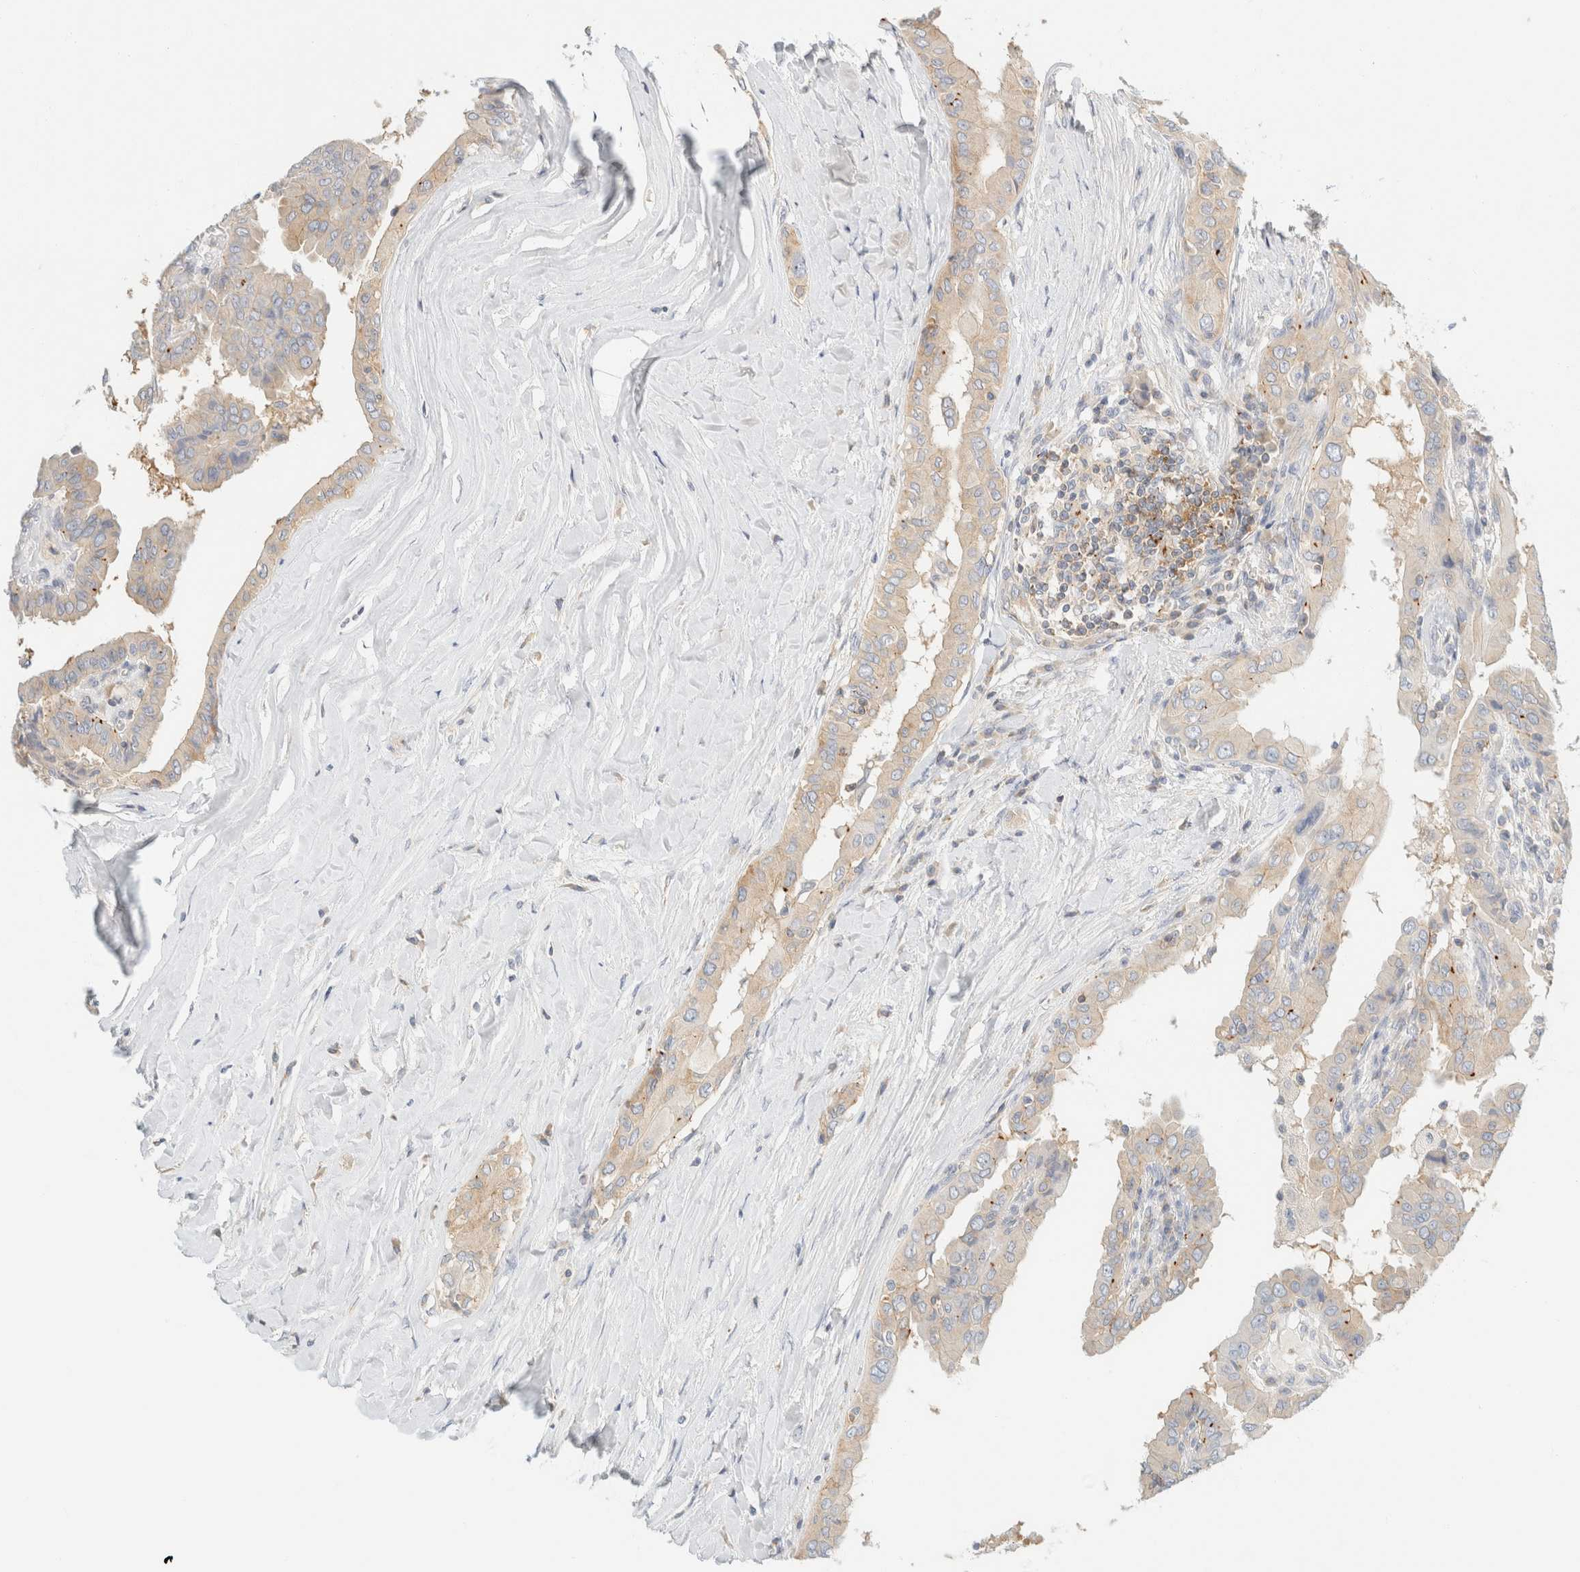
{"staining": {"intensity": "weak", "quantity": "<25%", "location": "cytoplasmic/membranous"}, "tissue": "thyroid cancer", "cell_type": "Tumor cells", "image_type": "cancer", "snomed": [{"axis": "morphology", "description": "Papillary adenocarcinoma, NOS"}, {"axis": "topography", "description": "Thyroid gland"}], "caption": "There is no significant staining in tumor cells of thyroid cancer.", "gene": "SH3GLB2", "patient": {"sex": "male", "age": 33}}